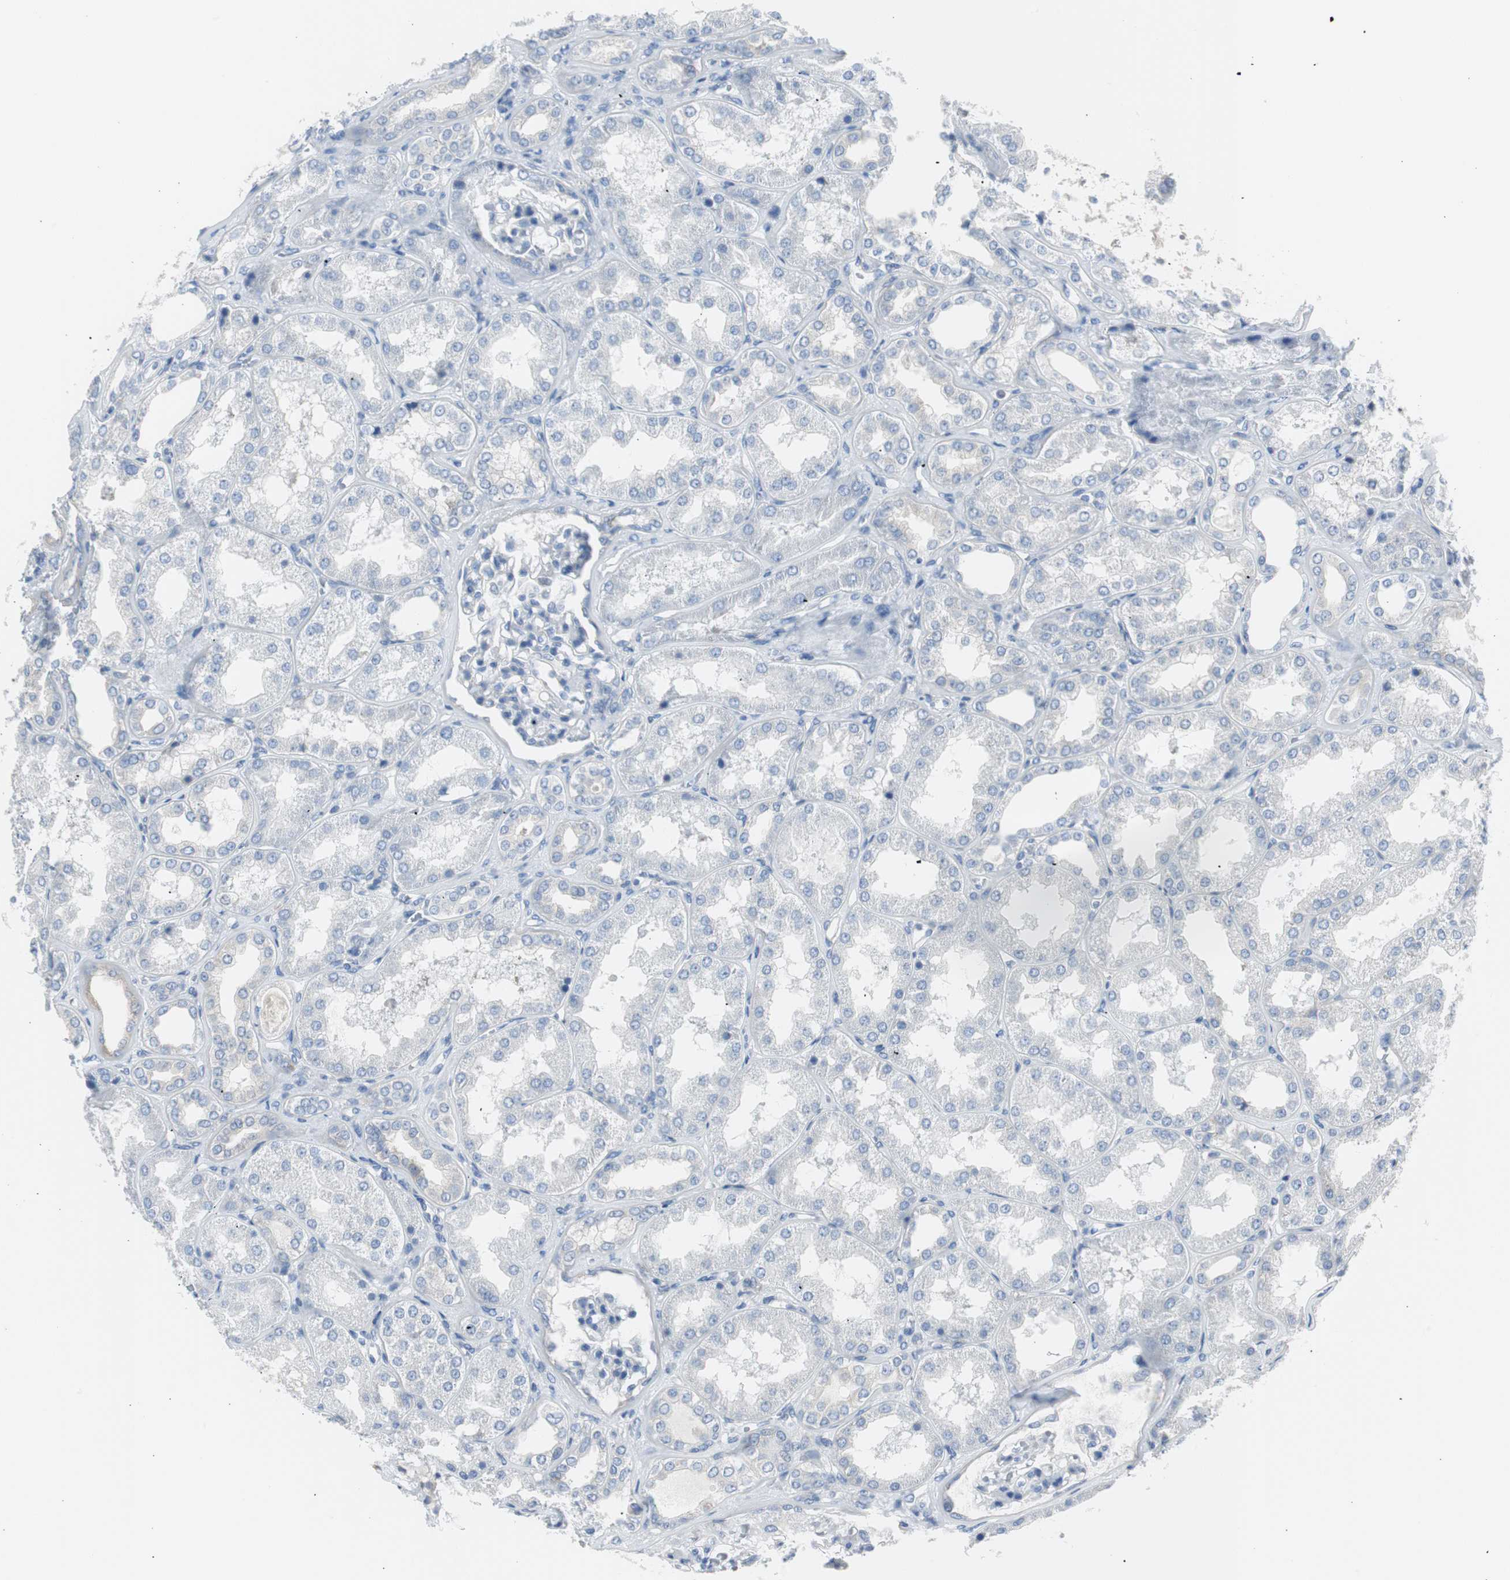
{"staining": {"intensity": "negative", "quantity": "none", "location": "none"}, "tissue": "kidney", "cell_type": "Cells in glomeruli", "image_type": "normal", "snomed": [{"axis": "morphology", "description": "Normal tissue, NOS"}, {"axis": "topography", "description": "Kidney"}], "caption": "The image shows no staining of cells in glomeruli in normal kidney. (Stains: DAB (3,3'-diaminobenzidine) IHC with hematoxylin counter stain, Microscopy: brightfield microscopy at high magnification).", "gene": "RPS12", "patient": {"sex": "female", "age": 56}}